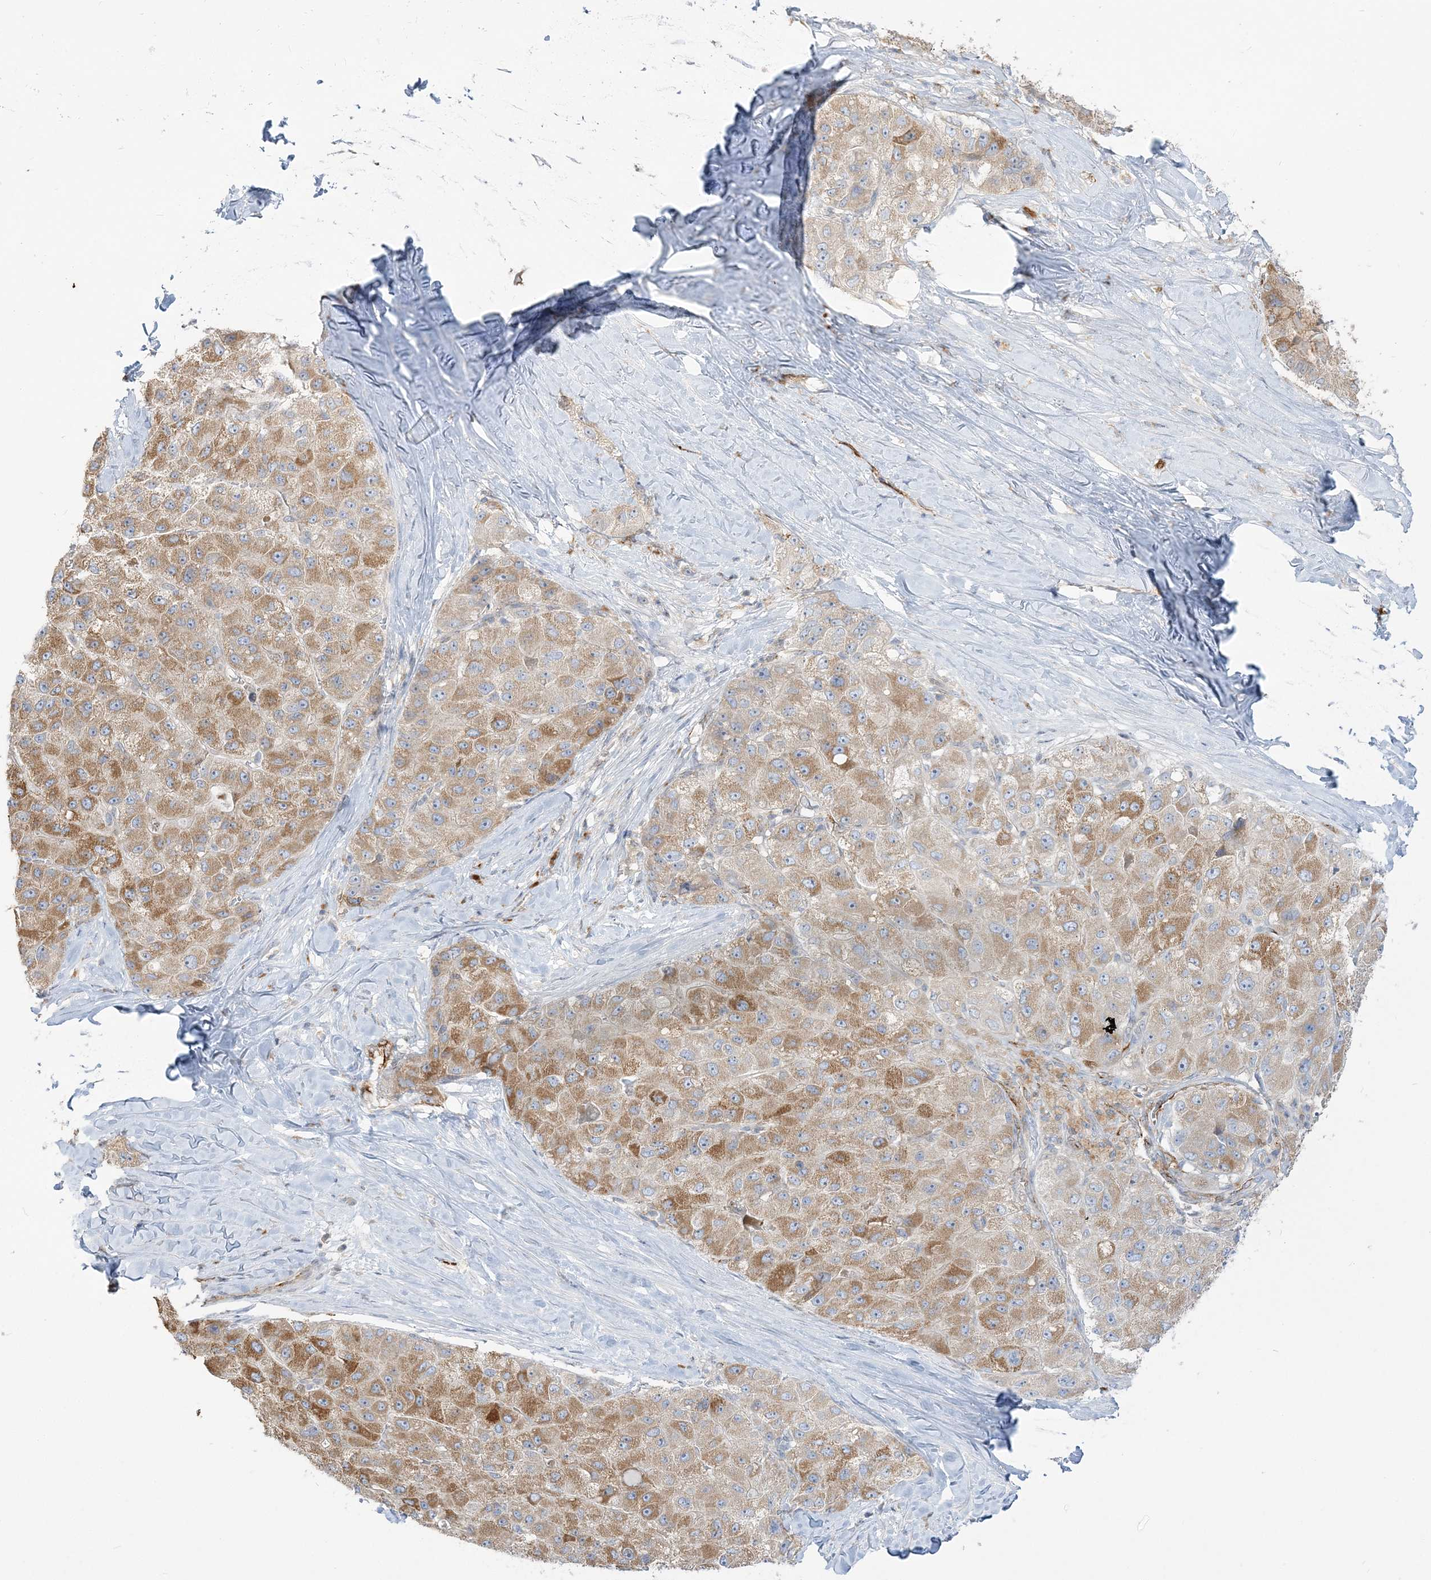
{"staining": {"intensity": "moderate", "quantity": ">75%", "location": "cytoplasmic/membranous"}, "tissue": "liver cancer", "cell_type": "Tumor cells", "image_type": "cancer", "snomed": [{"axis": "morphology", "description": "Carcinoma, Hepatocellular, NOS"}, {"axis": "topography", "description": "Liver"}], "caption": "Brown immunohistochemical staining in hepatocellular carcinoma (liver) exhibits moderate cytoplasmic/membranous expression in about >75% of tumor cells. (Brightfield microscopy of DAB IHC at high magnification).", "gene": "INPP1", "patient": {"sex": "male", "age": 80}}